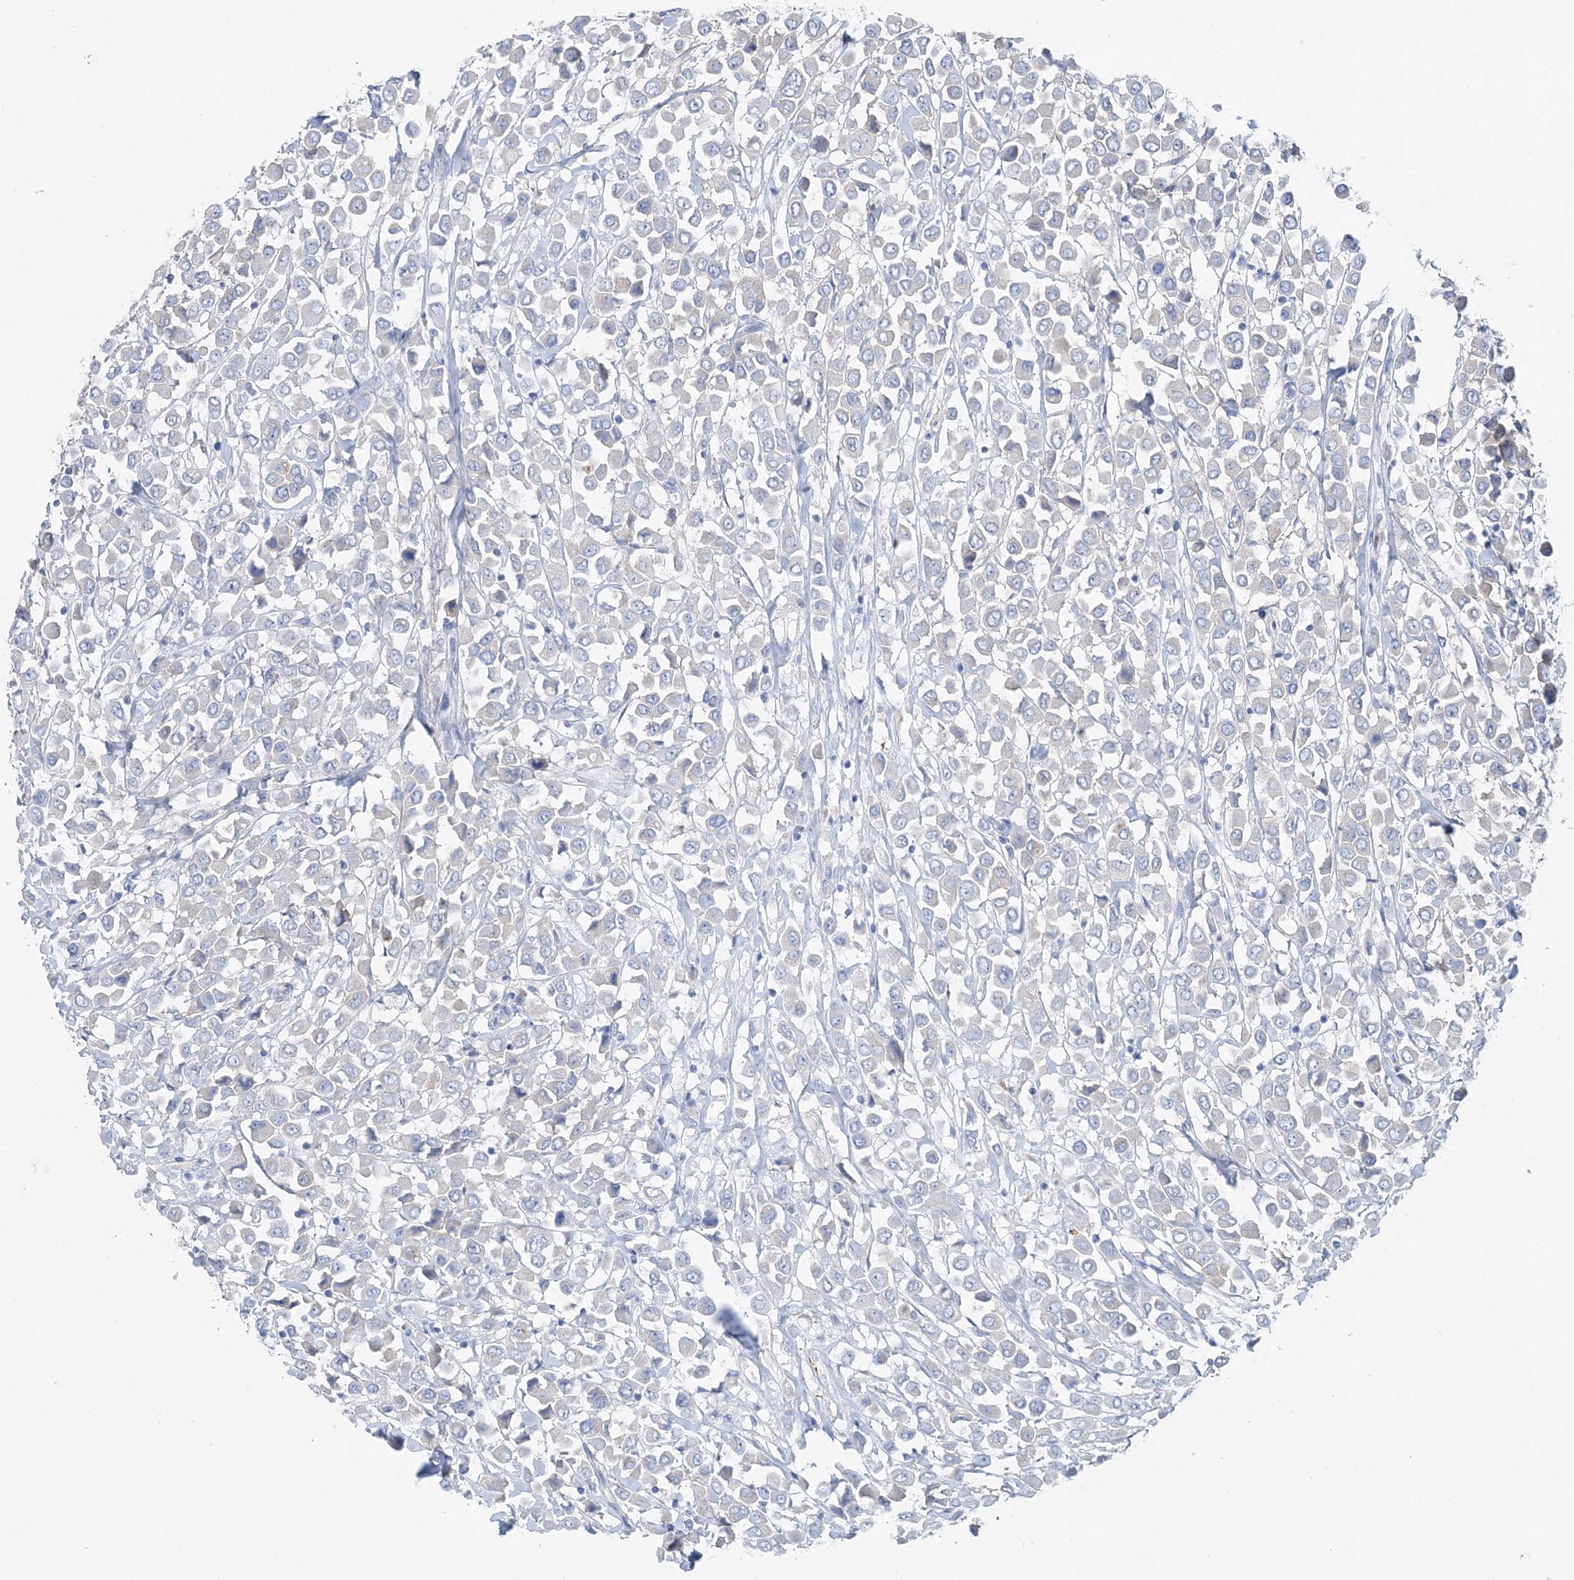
{"staining": {"intensity": "negative", "quantity": "none", "location": "none"}, "tissue": "breast cancer", "cell_type": "Tumor cells", "image_type": "cancer", "snomed": [{"axis": "morphology", "description": "Duct carcinoma"}, {"axis": "topography", "description": "Breast"}], "caption": "IHC photomicrograph of breast cancer stained for a protein (brown), which demonstrates no positivity in tumor cells.", "gene": "SLC5A6", "patient": {"sex": "female", "age": 61}}